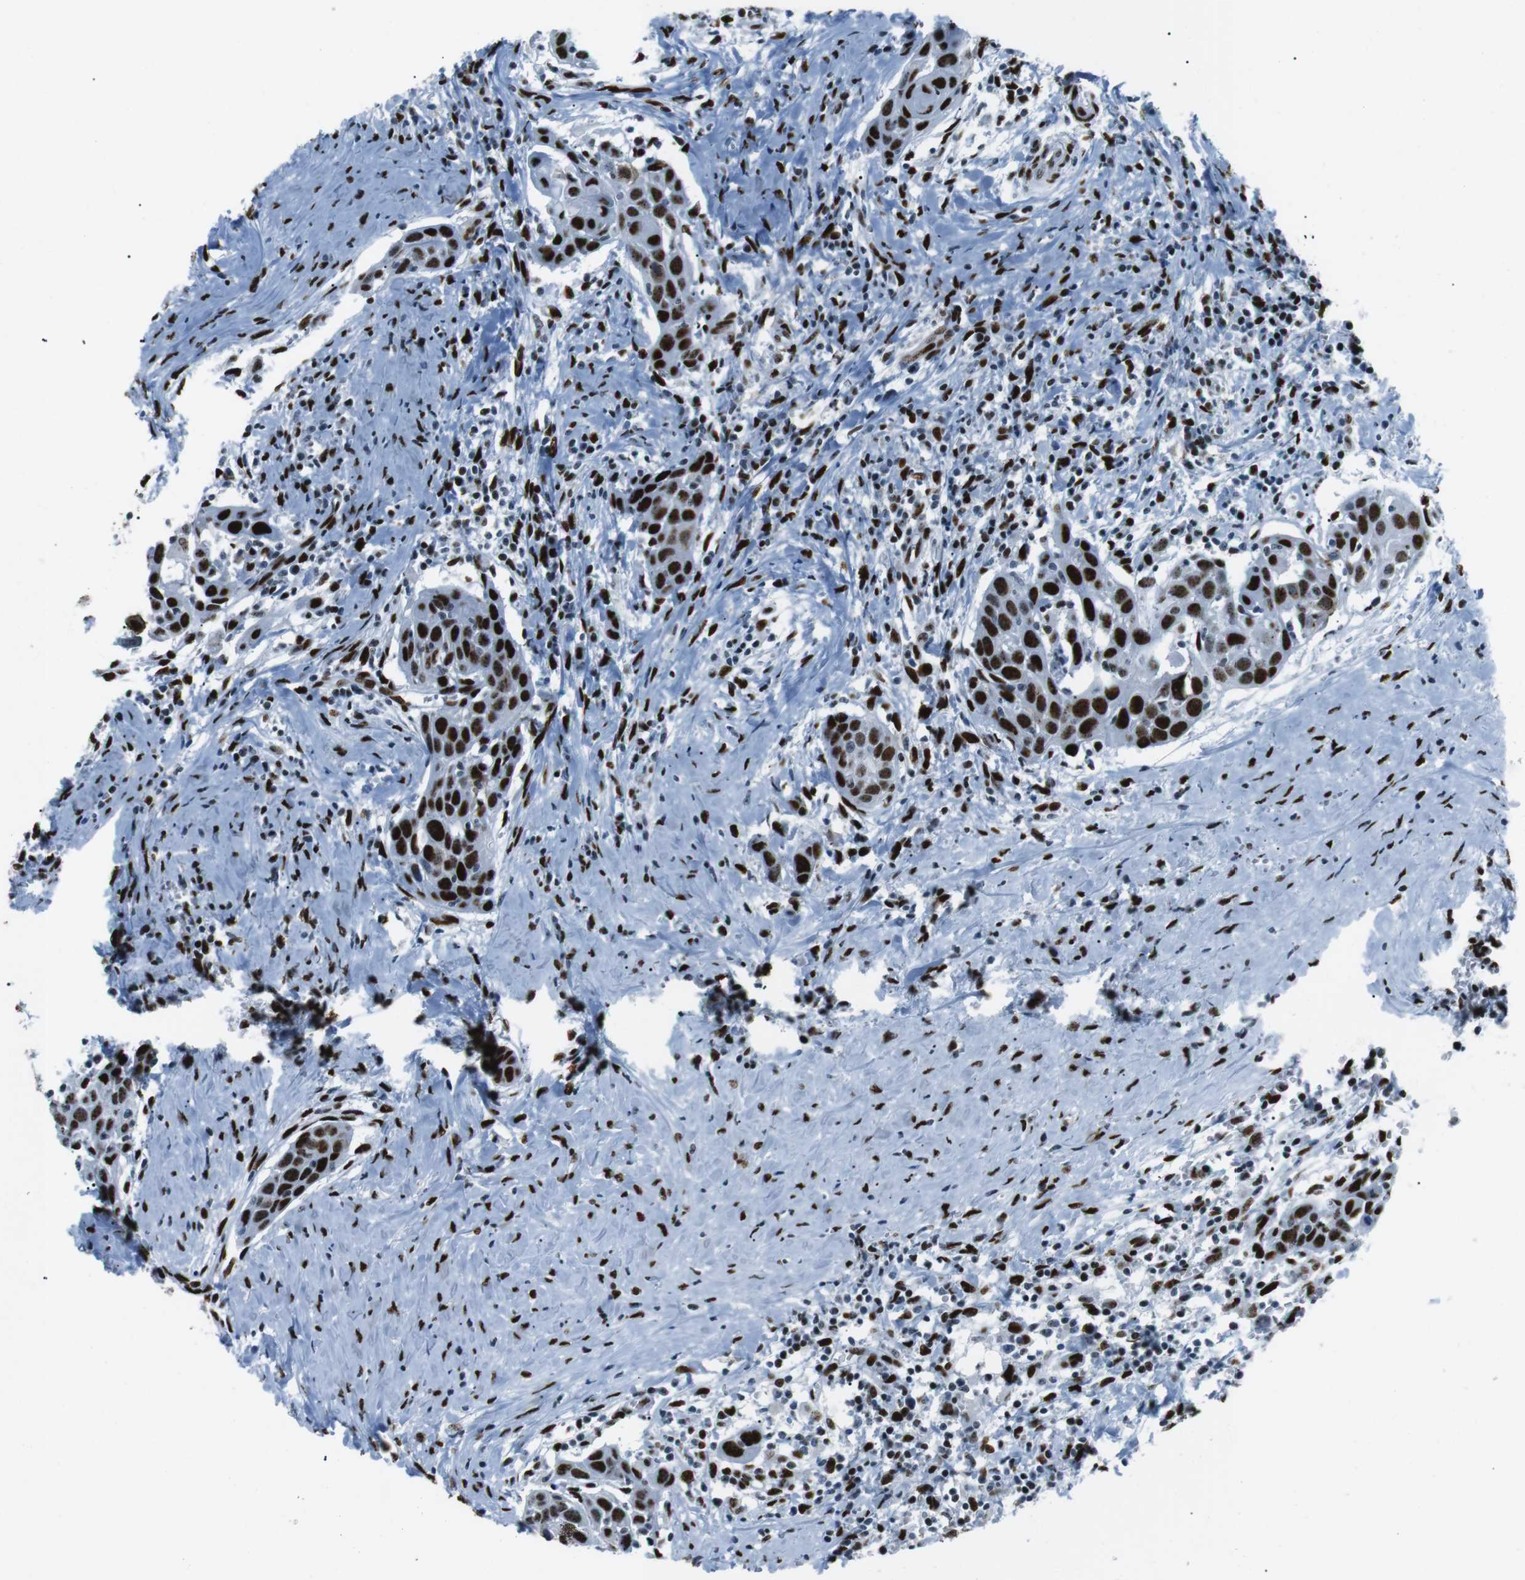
{"staining": {"intensity": "strong", "quantity": ">75%", "location": "nuclear"}, "tissue": "head and neck cancer", "cell_type": "Tumor cells", "image_type": "cancer", "snomed": [{"axis": "morphology", "description": "Squamous cell carcinoma, NOS"}, {"axis": "topography", "description": "Oral tissue"}, {"axis": "topography", "description": "Head-Neck"}], "caption": "Head and neck cancer (squamous cell carcinoma) stained with a protein marker reveals strong staining in tumor cells.", "gene": "PML", "patient": {"sex": "female", "age": 50}}